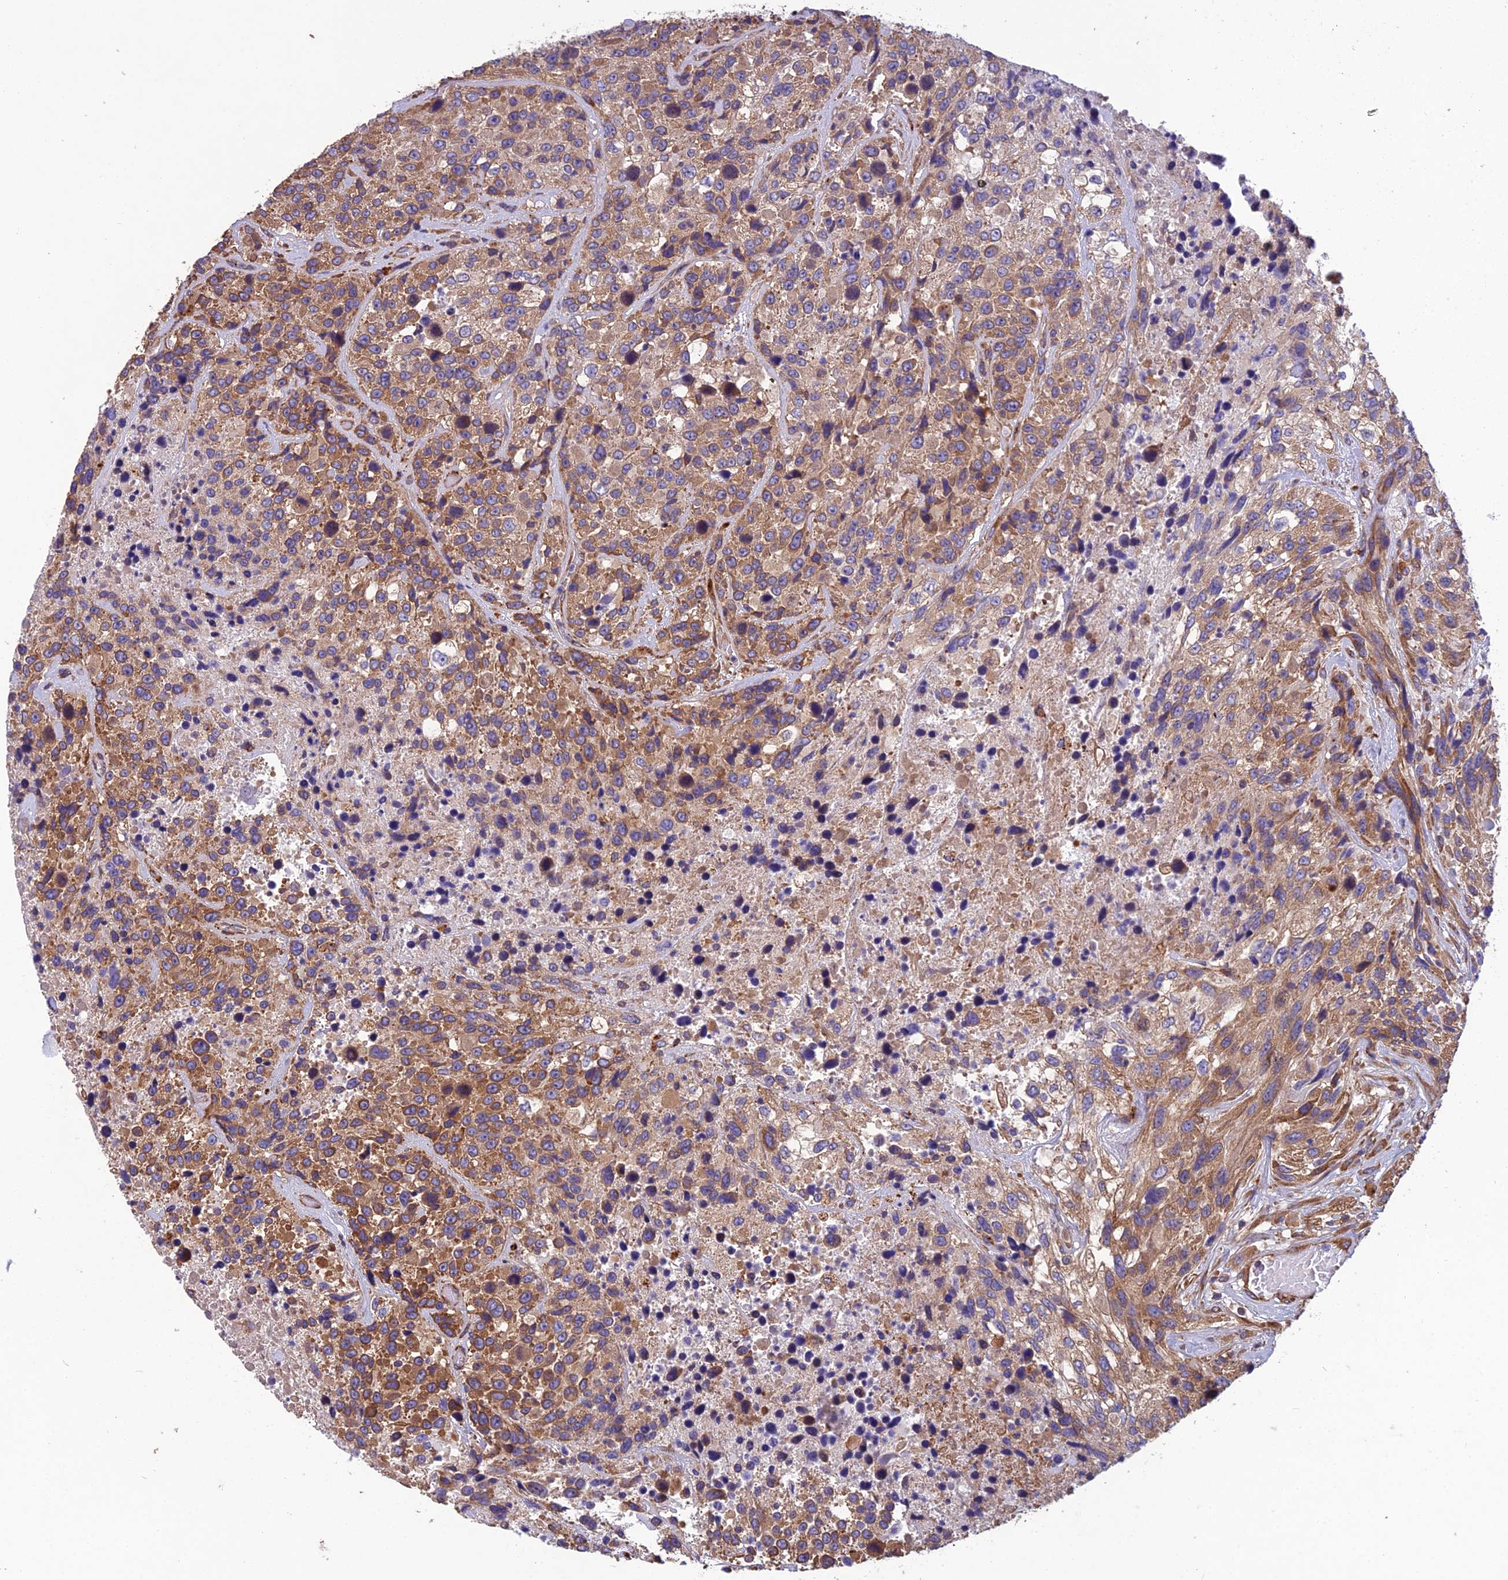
{"staining": {"intensity": "moderate", "quantity": ">75%", "location": "cytoplasmic/membranous"}, "tissue": "urothelial cancer", "cell_type": "Tumor cells", "image_type": "cancer", "snomed": [{"axis": "morphology", "description": "Urothelial carcinoma, High grade"}, {"axis": "topography", "description": "Urinary bladder"}], "caption": "There is medium levels of moderate cytoplasmic/membranous expression in tumor cells of high-grade urothelial carcinoma, as demonstrated by immunohistochemical staining (brown color).", "gene": "SPDL1", "patient": {"sex": "female", "age": 70}}